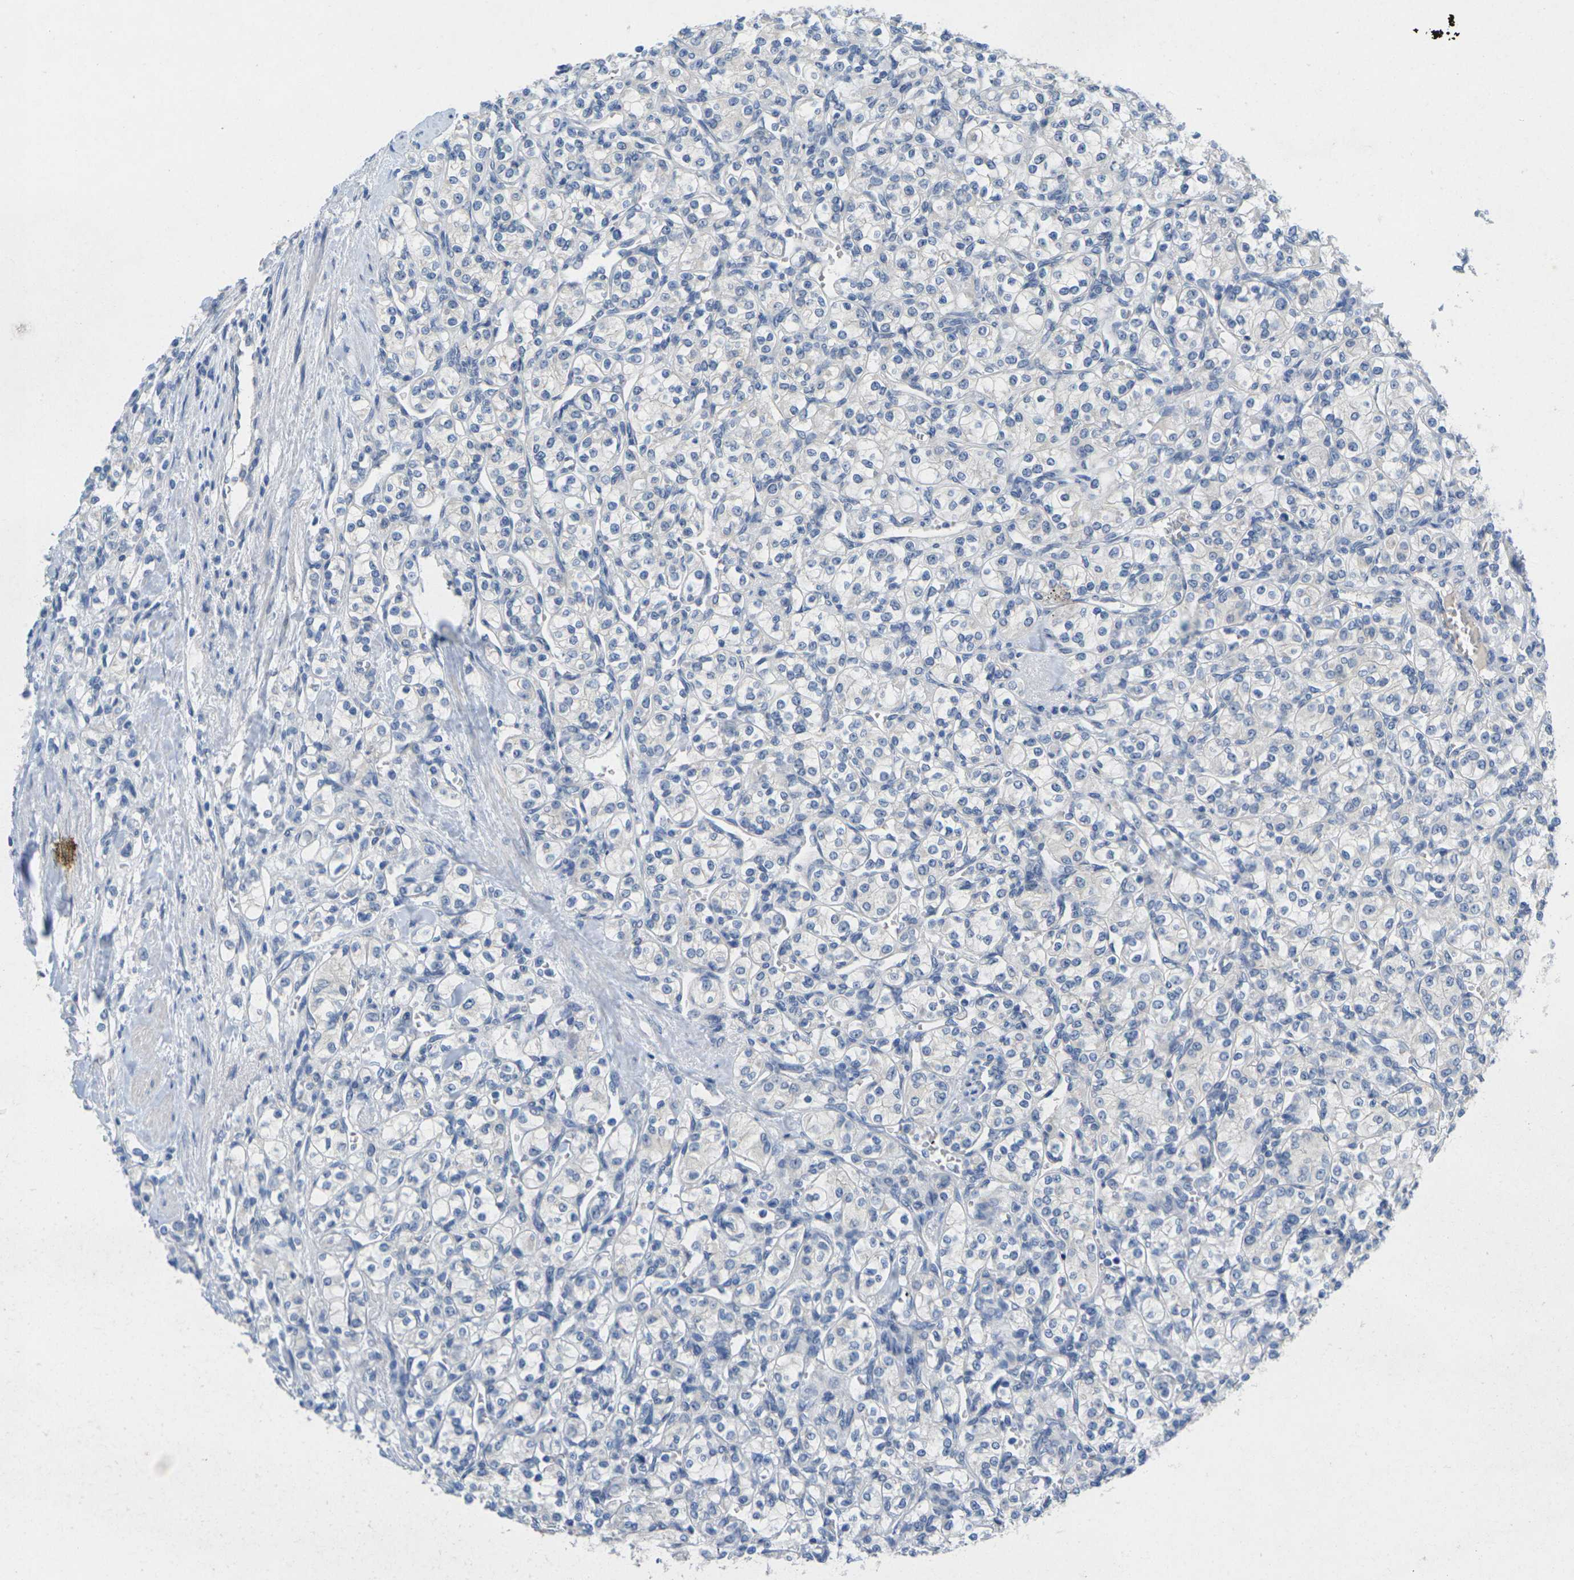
{"staining": {"intensity": "negative", "quantity": "none", "location": "none"}, "tissue": "renal cancer", "cell_type": "Tumor cells", "image_type": "cancer", "snomed": [{"axis": "morphology", "description": "Adenocarcinoma, NOS"}, {"axis": "topography", "description": "Kidney"}], "caption": "Tumor cells show no significant positivity in renal cancer (adenocarcinoma).", "gene": "TNNI3", "patient": {"sex": "male", "age": 77}}